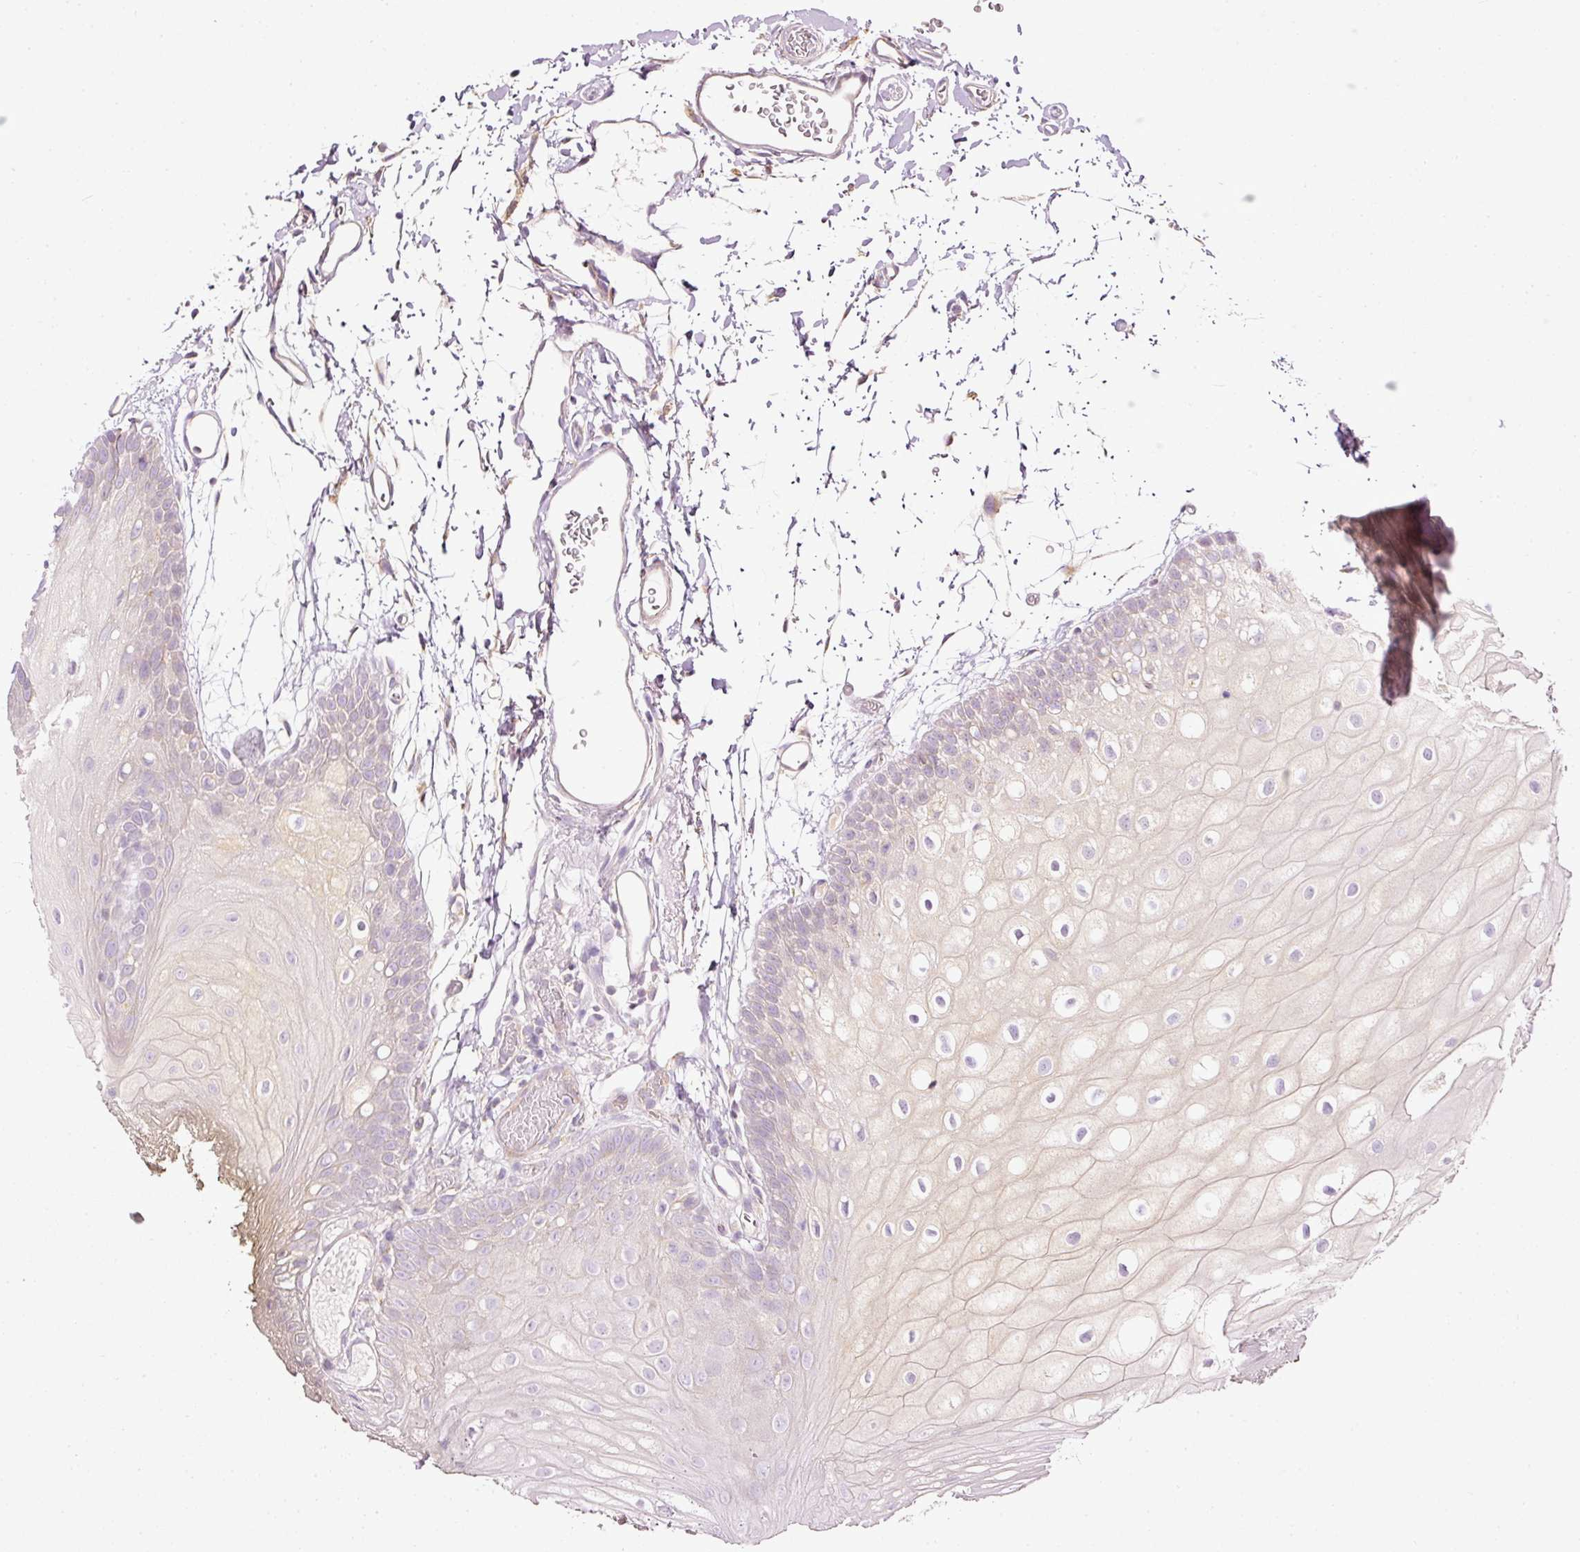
{"staining": {"intensity": "negative", "quantity": "none", "location": "none"}, "tissue": "oral mucosa", "cell_type": "Squamous epithelial cells", "image_type": "normal", "snomed": [{"axis": "morphology", "description": "Normal tissue, NOS"}, {"axis": "morphology", "description": "Squamous cell carcinoma, NOS"}, {"axis": "topography", "description": "Oral tissue"}, {"axis": "topography", "description": "Head-Neck"}], "caption": "The photomicrograph shows no significant expression in squamous epithelial cells of oral mucosa. (Immunohistochemistry (ihc), brightfield microscopy, high magnification).", "gene": "PAQR9", "patient": {"sex": "female", "age": 81}}